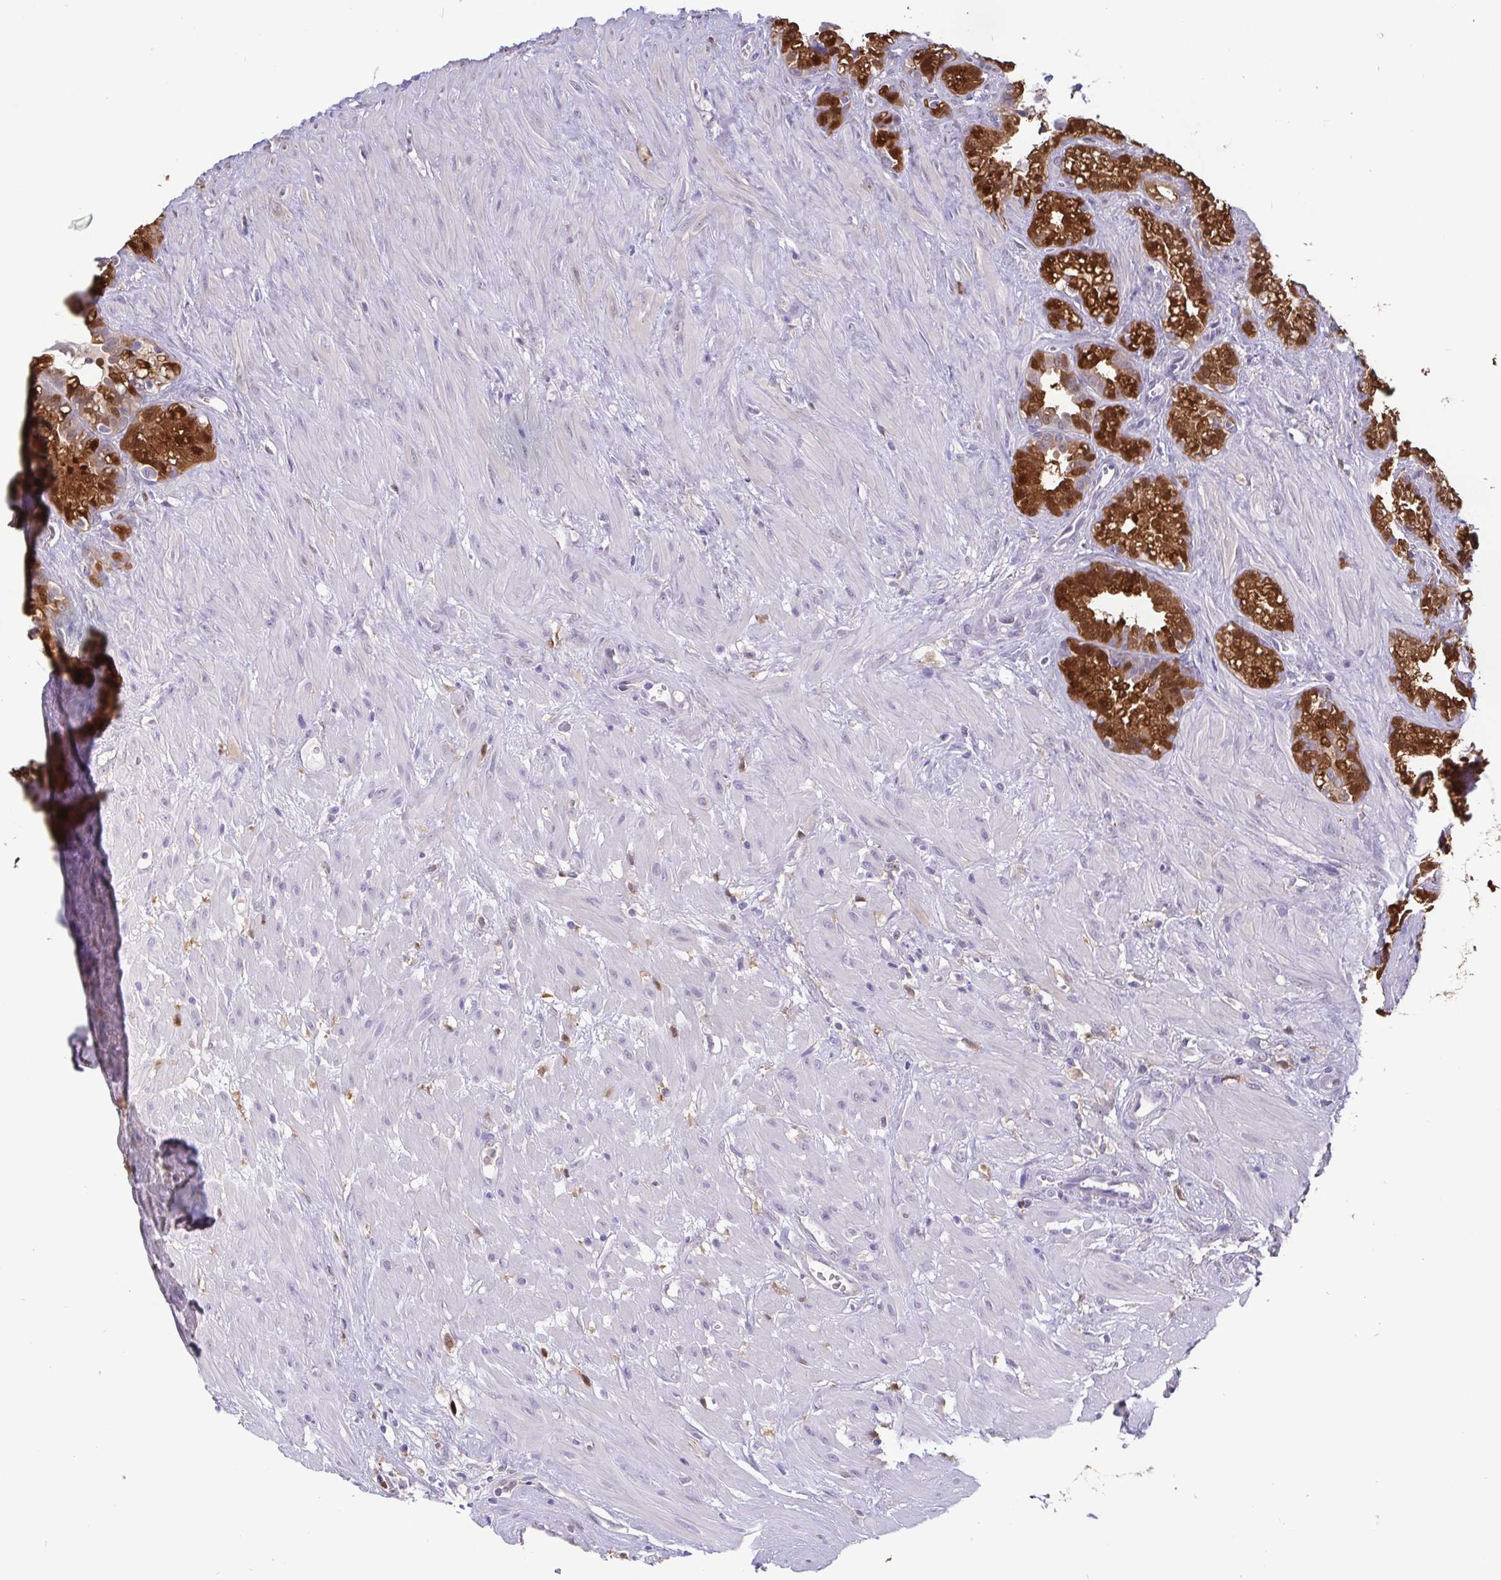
{"staining": {"intensity": "strong", "quantity": "25%-75%", "location": "cytoplasmic/membranous"}, "tissue": "seminal vesicle", "cell_type": "Glandular cells", "image_type": "normal", "snomed": [{"axis": "morphology", "description": "Normal tissue, NOS"}, {"axis": "topography", "description": "Seminal veicle"}], "caption": "DAB immunohistochemical staining of normal human seminal vesicle reveals strong cytoplasmic/membranous protein positivity in approximately 25%-75% of glandular cells. (DAB = brown stain, brightfield microscopy at high magnification).", "gene": "IDH1", "patient": {"sex": "male", "age": 76}}